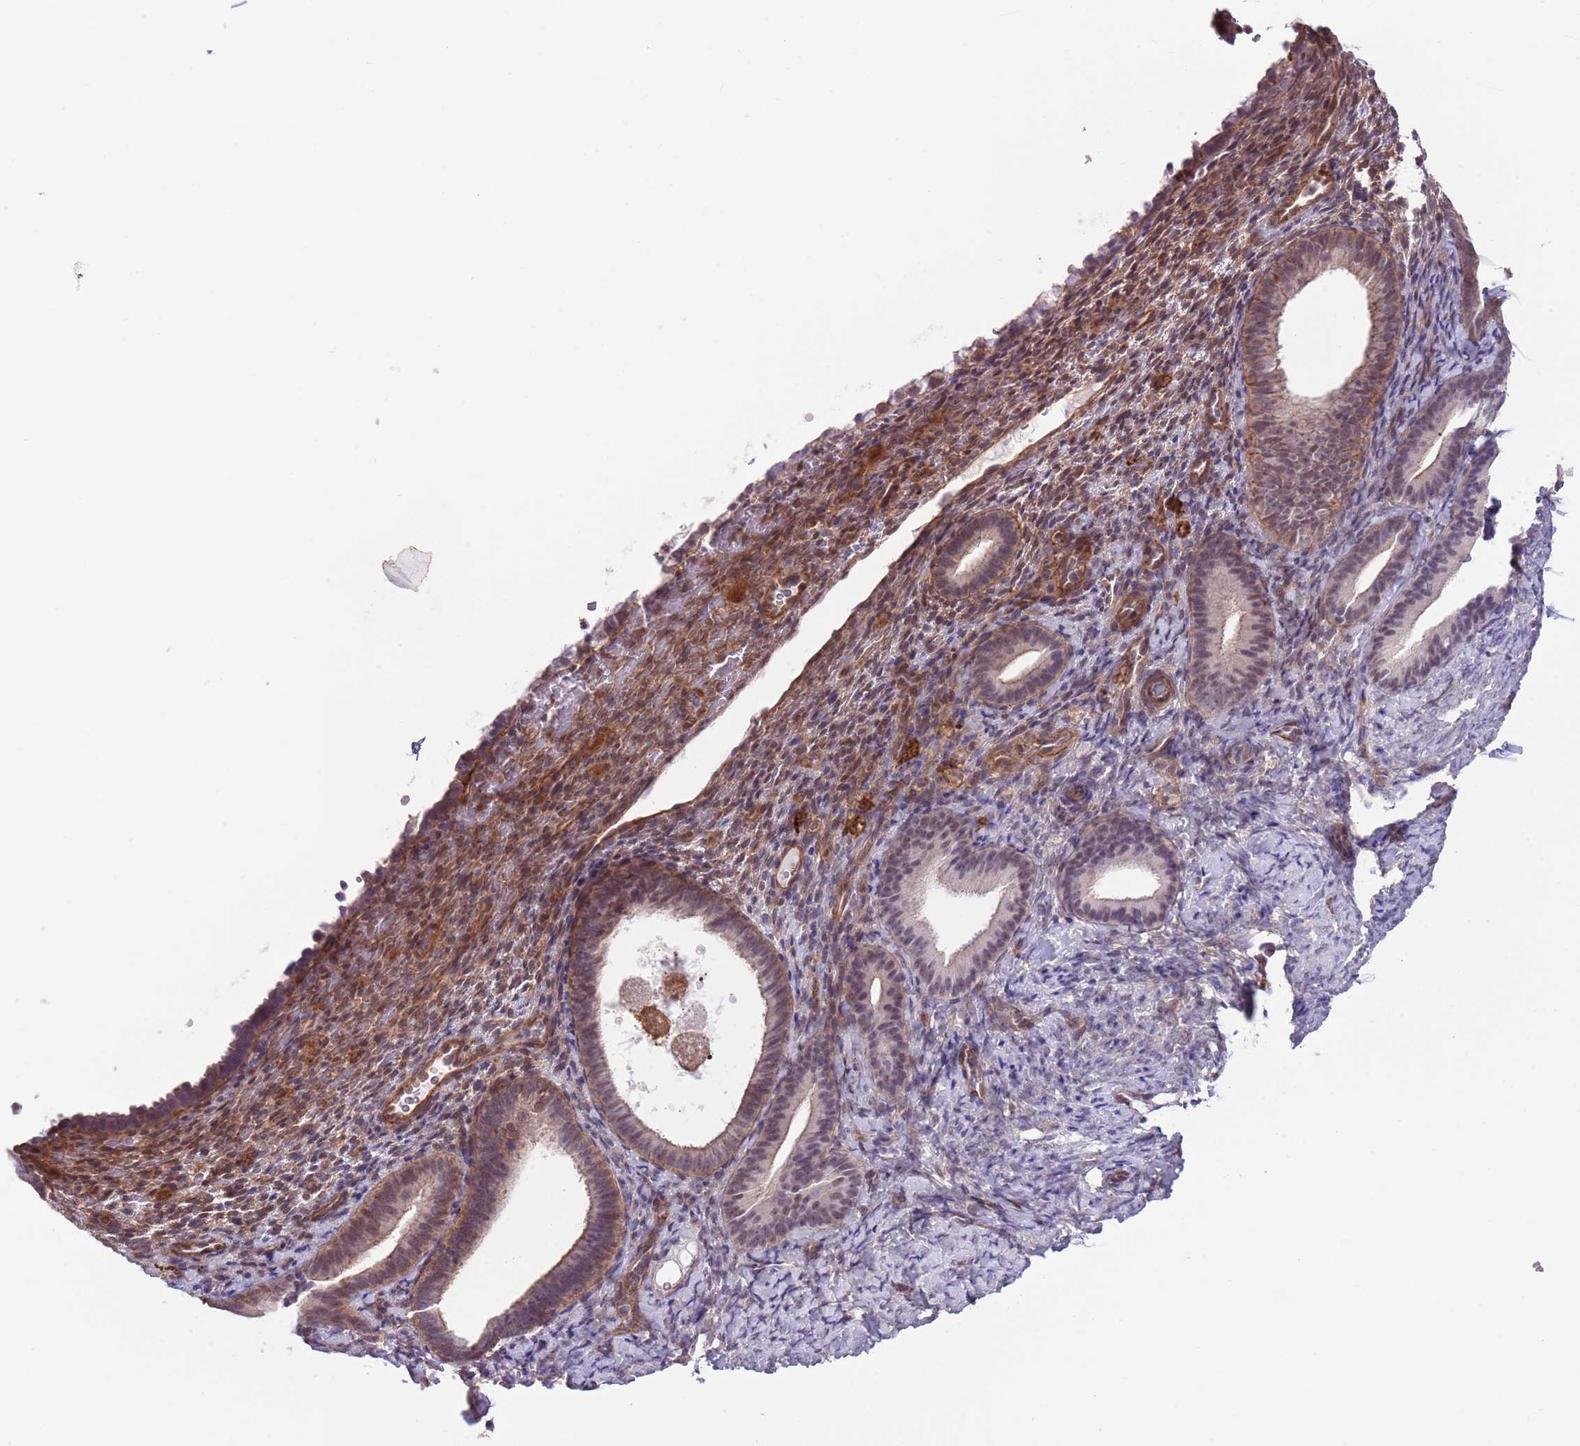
{"staining": {"intensity": "moderate", "quantity": "<25%", "location": "cytoplasmic/membranous,nuclear"}, "tissue": "endometrium", "cell_type": "Cells in endometrial stroma", "image_type": "normal", "snomed": [{"axis": "morphology", "description": "Normal tissue, NOS"}, {"axis": "topography", "description": "Endometrium"}], "caption": "Immunohistochemistry (IHC) micrograph of unremarkable human endometrium stained for a protein (brown), which displays low levels of moderate cytoplasmic/membranous,nuclear expression in about <25% of cells in endometrial stroma.", "gene": "CREBZF", "patient": {"sex": "female", "age": 65}}